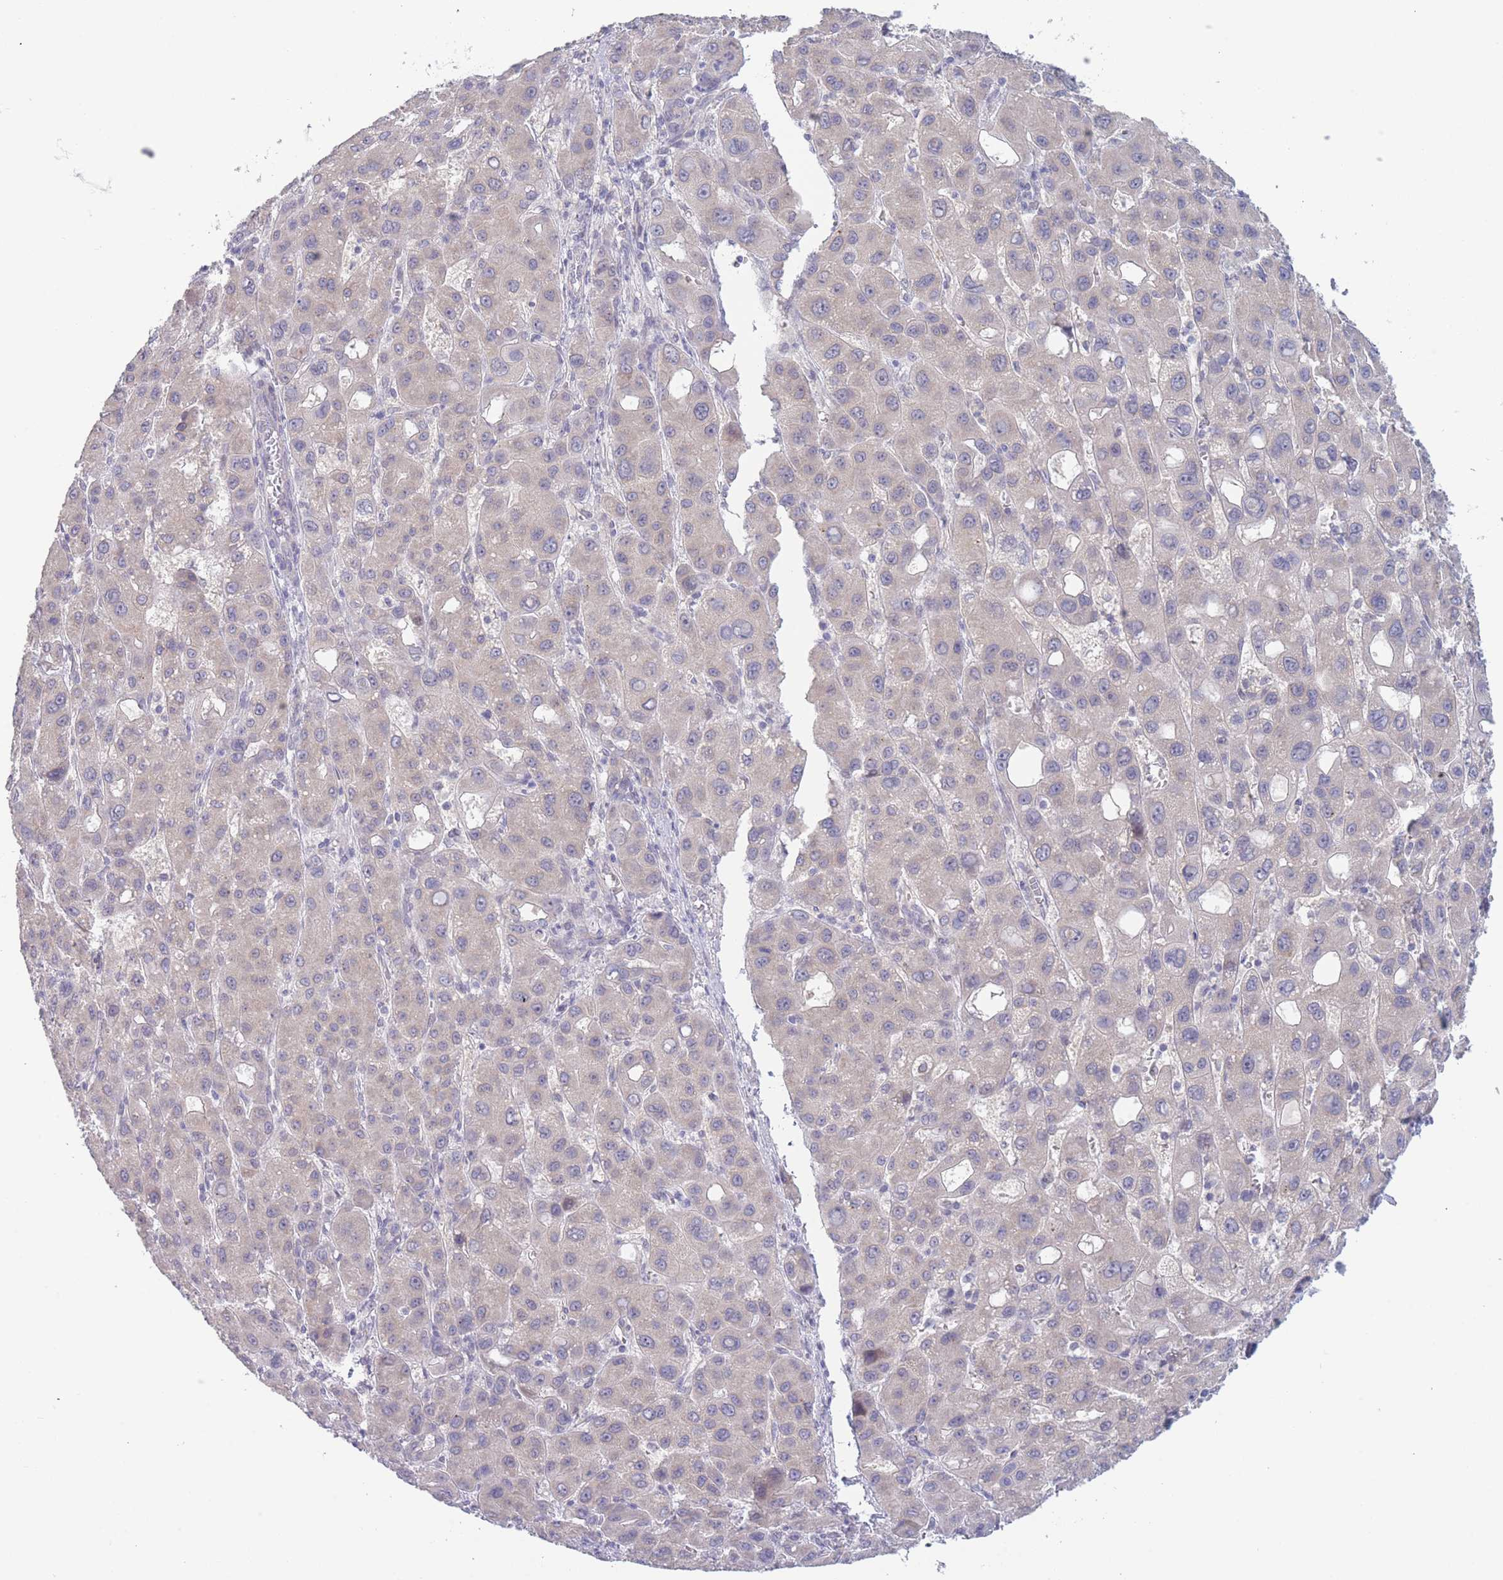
{"staining": {"intensity": "negative", "quantity": "none", "location": "none"}, "tissue": "liver cancer", "cell_type": "Tumor cells", "image_type": "cancer", "snomed": [{"axis": "morphology", "description": "Carcinoma, Hepatocellular, NOS"}, {"axis": "topography", "description": "Liver"}], "caption": "Image shows no protein positivity in tumor cells of liver hepatocellular carcinoma tissue. Brightfield microscopy of immunohistochemistry (IHC) stained with DAB (3,3'-diaminobenzidine) (brown) and hematoxylin (blue), captured at high magnification.", "gene": "FAM227B", "patient": {"sex": "male", "age": 55}}